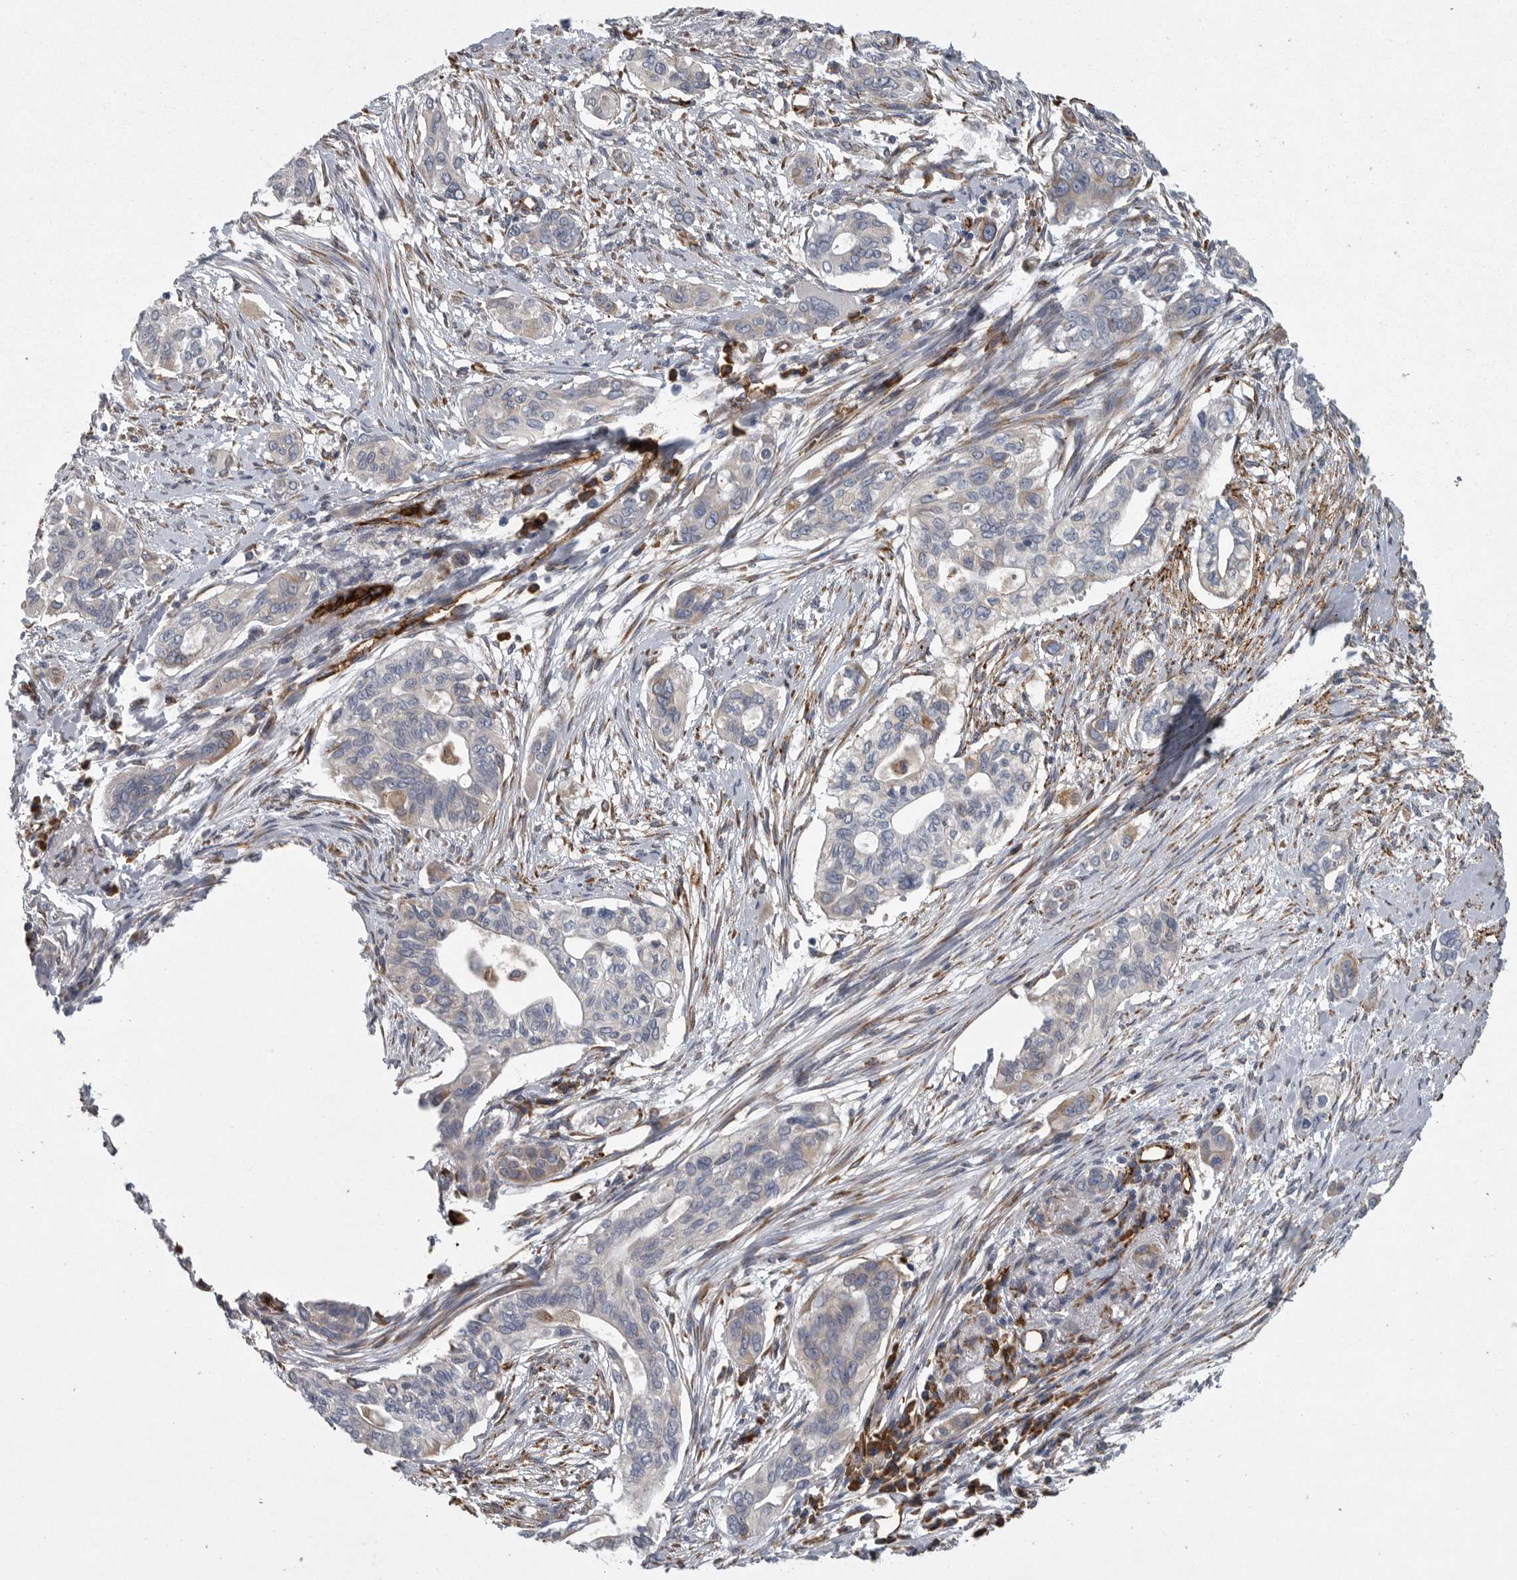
{"staining": {"intensity": "weak", "quantity": "25%-75%", "location": "cytoplasmic/membranous"}, "tissue": "pancreatic cancer", "cell_type": "Tumor cells", "image_type": "cancer", "snomed": [{"axis": "morphology", "description": "Adenocarcinoma, NOS"}, {"axis": "topography", "description": "Pancreas"}], "caption": "Immunohistochemical staining of pancreatic adenocarcinoma shows low levels of weak cytoplasmic/membranous protein staining in approximately 25%-75% of tumor cells.", "gene": "MINPP1", "patient": {"sex": "female", "age": 60}}